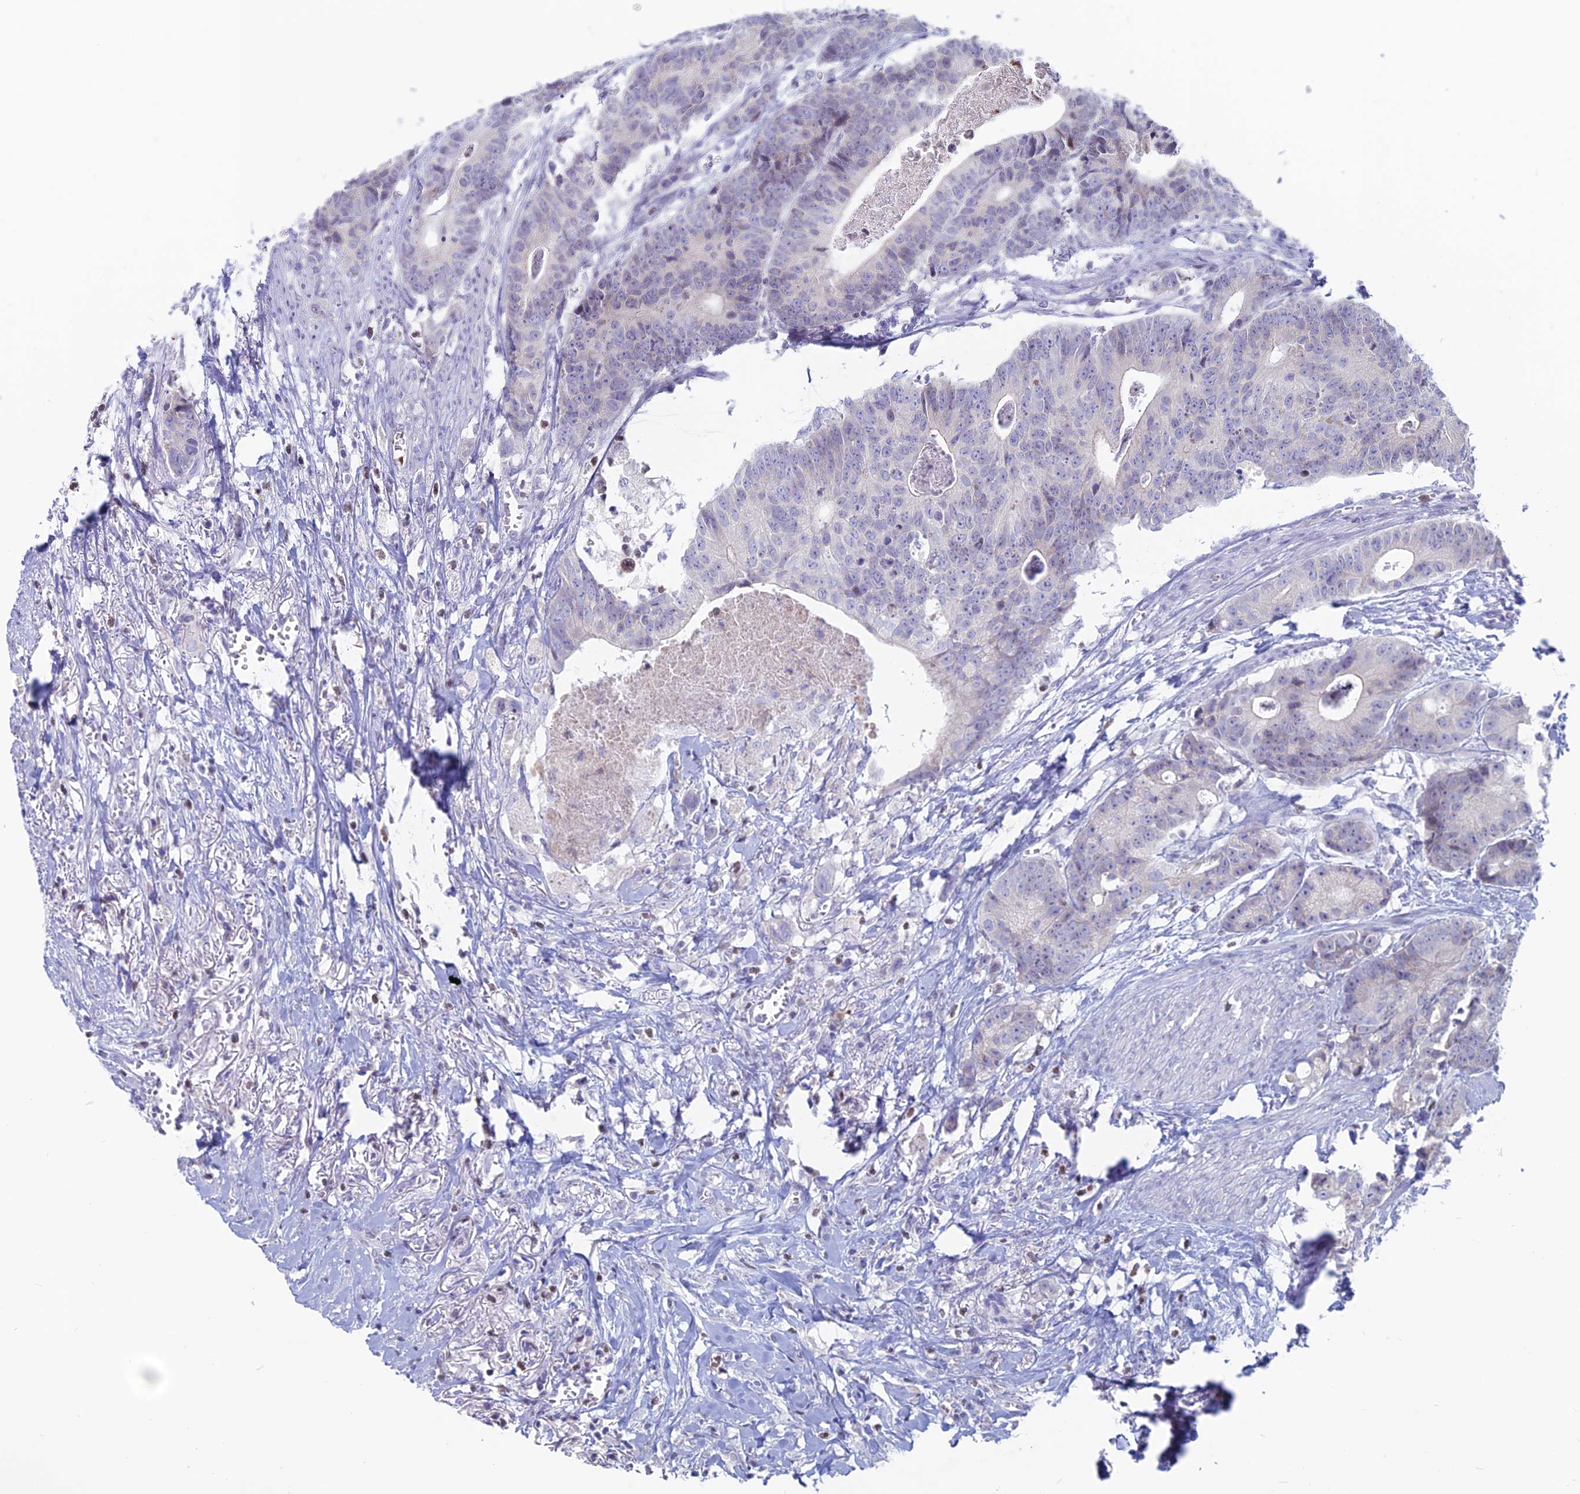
{"staining": {"intensity": "negative", "quantity": "none", "location": "none"}, "tissue": "colorectal cancer", "cell_type": "Tumor cells", "image_type": "cancer", "snomed": [{"axis": "morphology", "description": "Adenocarcinoma, NOS"}, {"axis": "topography", "description": "Colon"}], "caption": "Protein analysis of colorectal cancer (adenocarcinoma) demonstrates no significant expression in tumor cells.", "gene": "CERS6", "patient": {"sex": "female", "age": 57}}